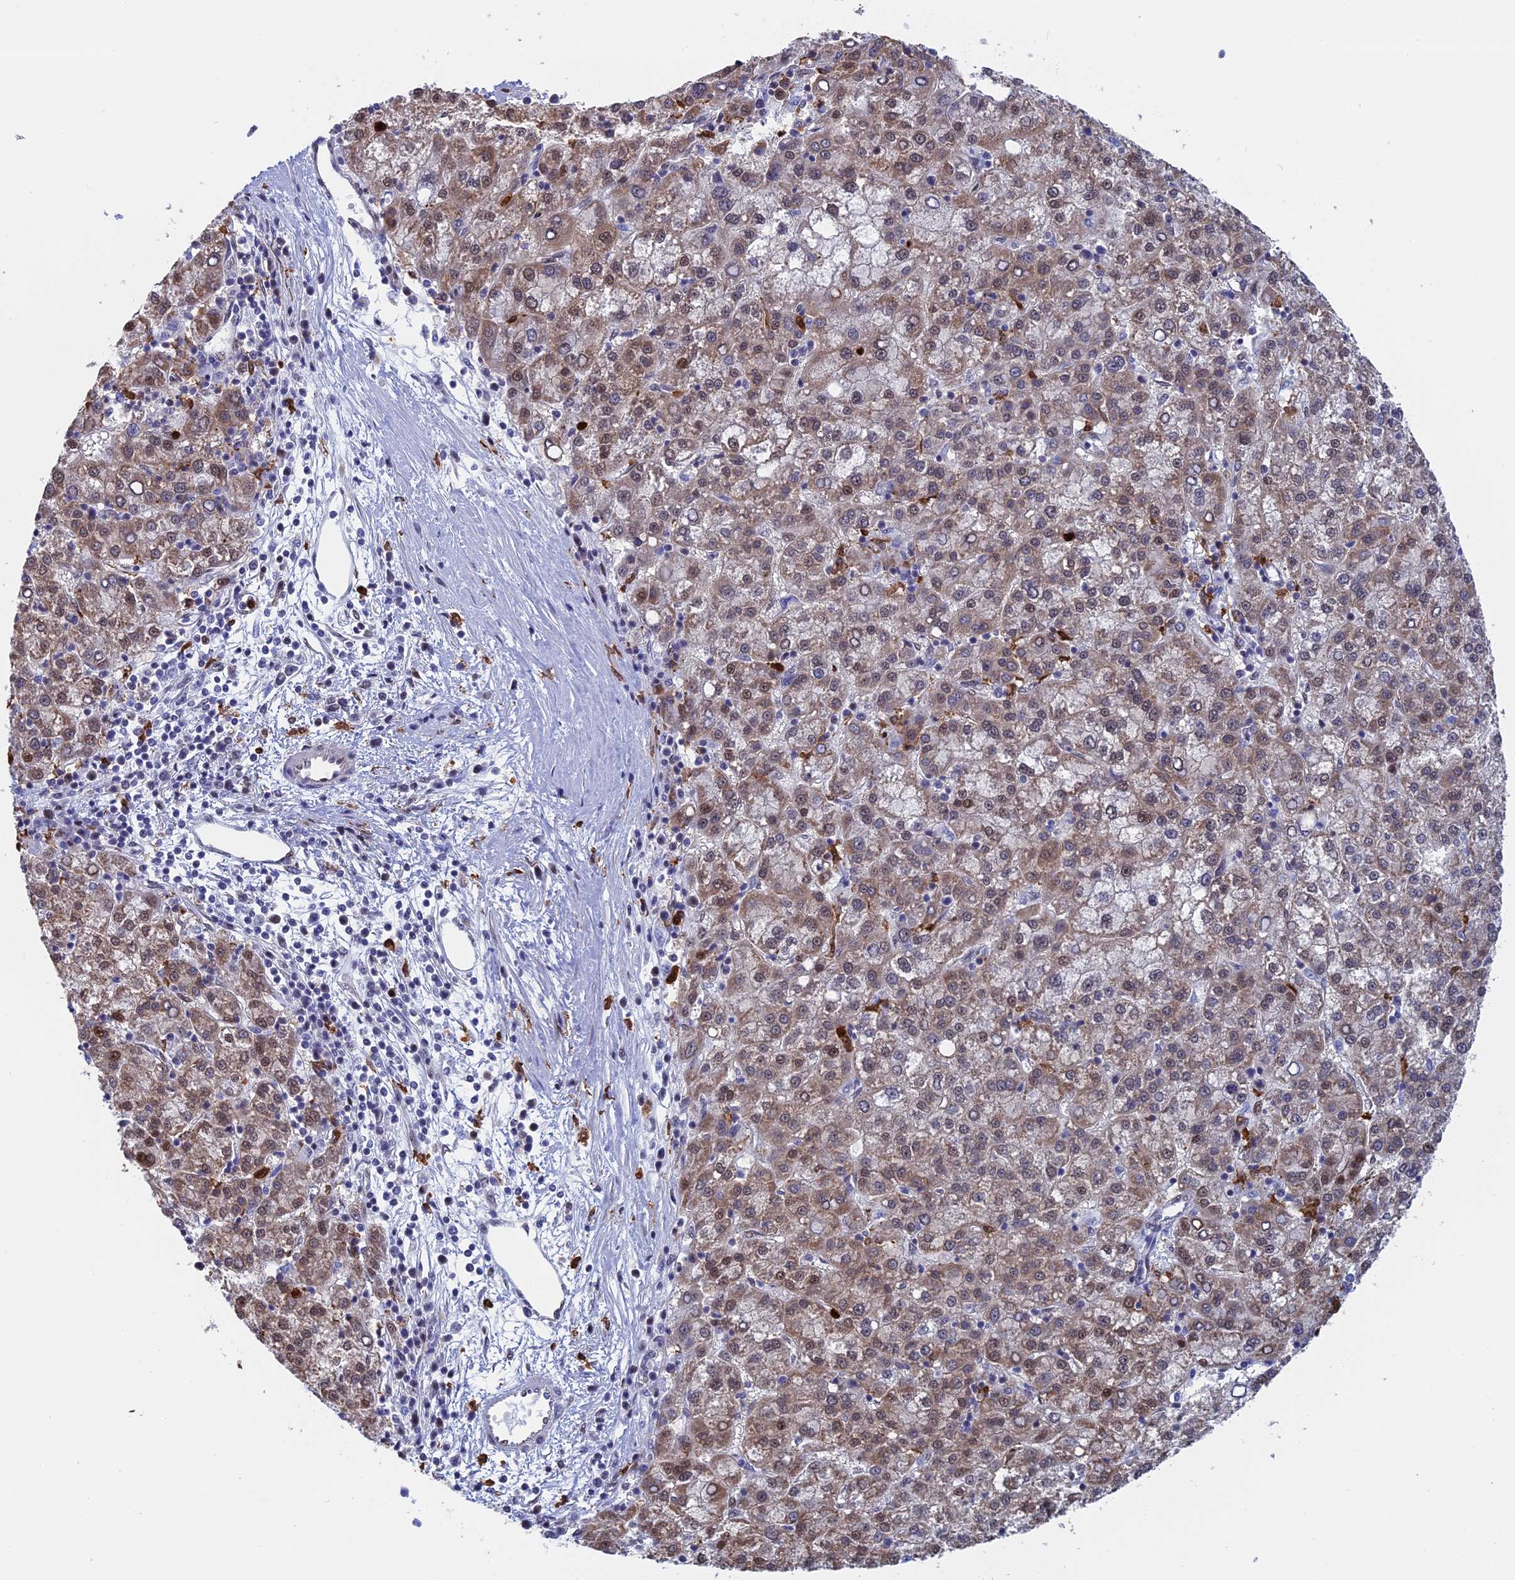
{"staining": {"intensity": "moderate", "quantity": ">75%", "location": "cytoplasmic/membranous,nuclear"}, "tissue": "liver cancer", "cell_type": "Tumor cells", "image_type": "cancer", "snomed": [{"axis": "morphology", "description": "Carcinoma, Hepatocellular, NOS"}, {"axis": "topography", "description": "Liver"}], "caption": "There is medium levels of moderate cytoplasmic/membranous and nuclear expression in tumor cells of hepatocellular carcinoma (liver), as demonstrated by immunohistochemical staining (brown color).", "gene": "SLC26A1", "patient": {"sex": "female", "age": 58}}